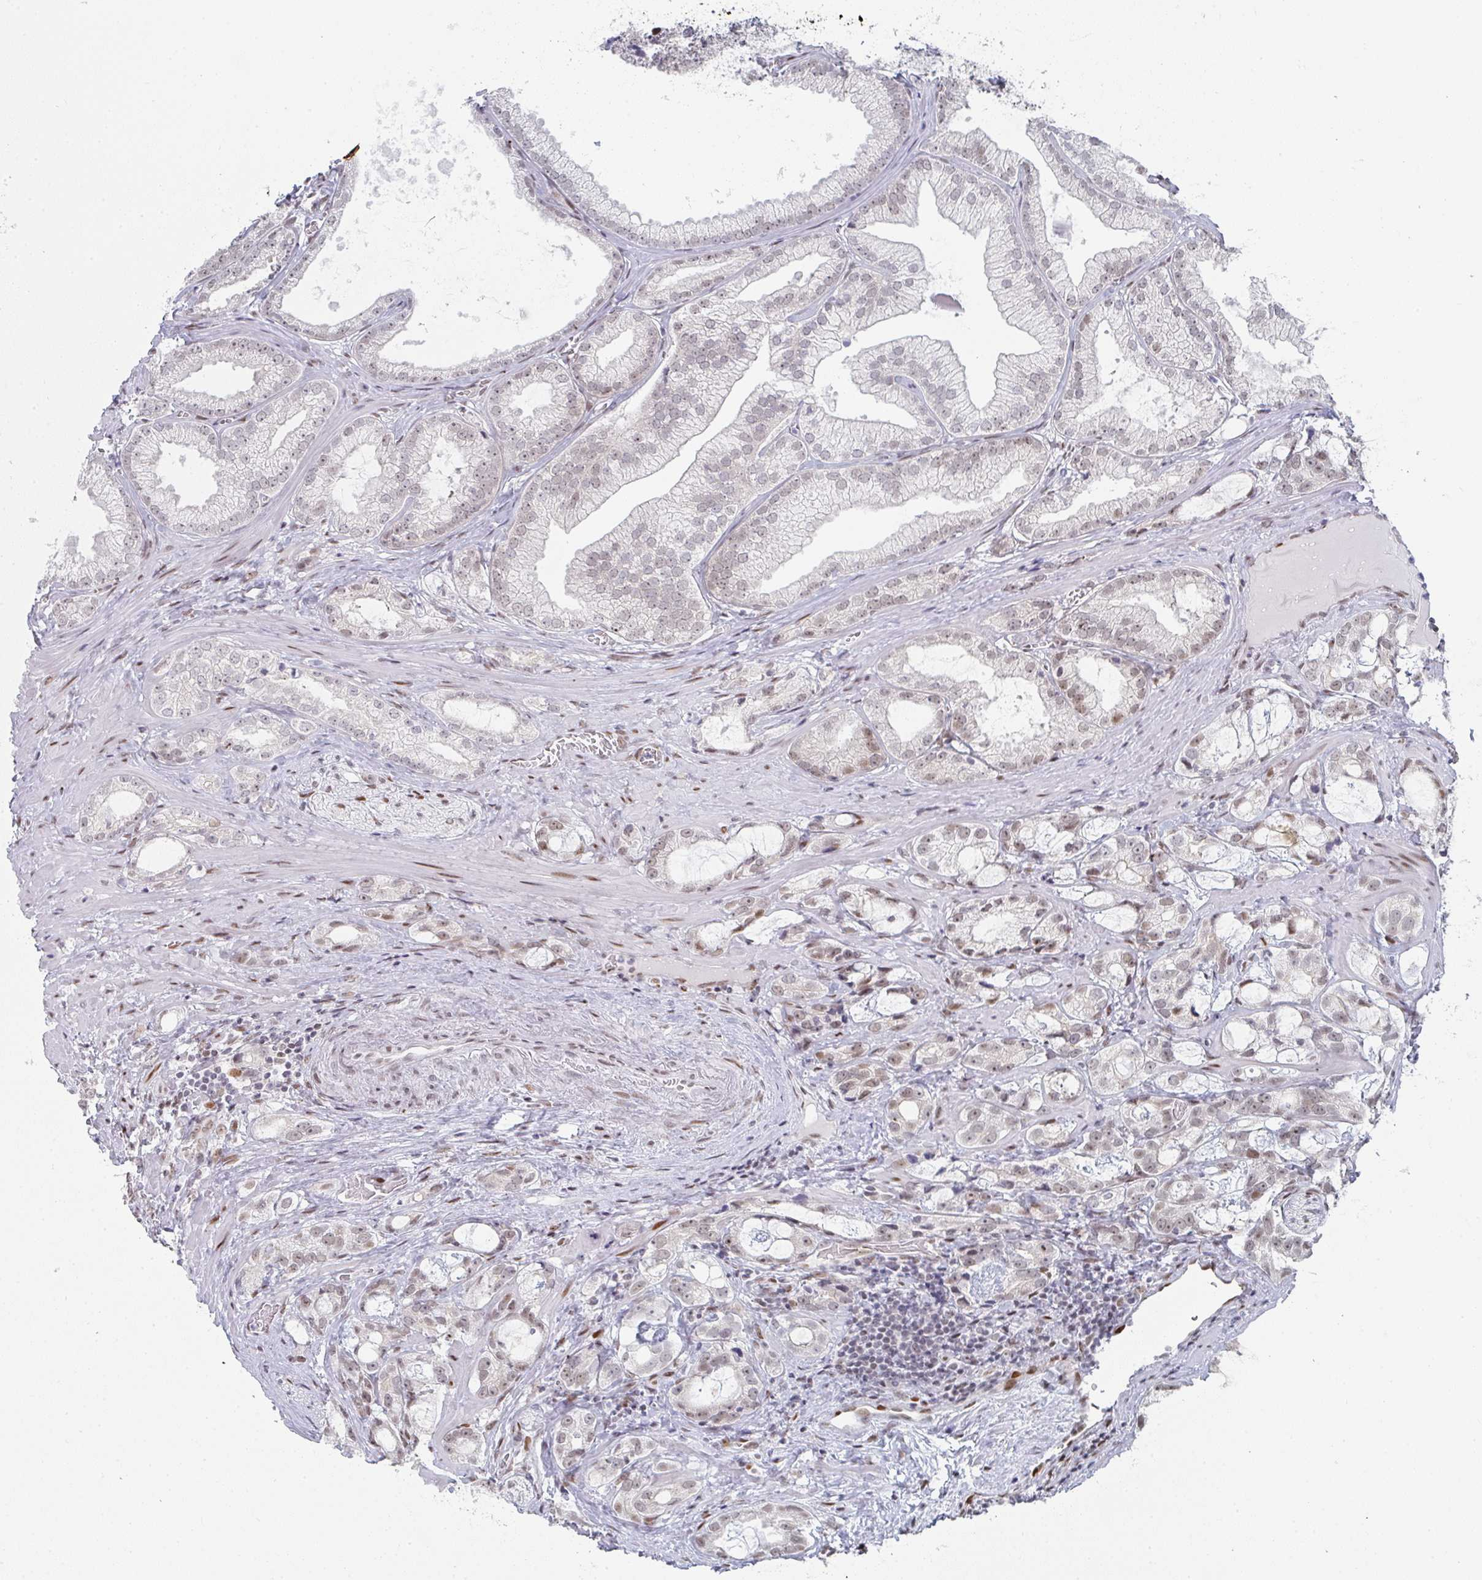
{"staining": {"intensity": "weak", "quantity": "25%-75%", "location": "nuclear"}, "tissue": "prostate cancer", "cell_type": "Tumor cells", "image_type": "cancer", "snomed": [{"axis": "morphology", "description": "Adenocarcinoma, Medium grade"}, {"axis": "topography", "description": "Prostate"}], "caption": "Immunohistochemistry of human prostate cancer reveals low levels of weak nuclear expression in about 25%-75% of tumor cells.", "gene": "POU2AF2", "patient": {"sex": "male", "age": 57}}